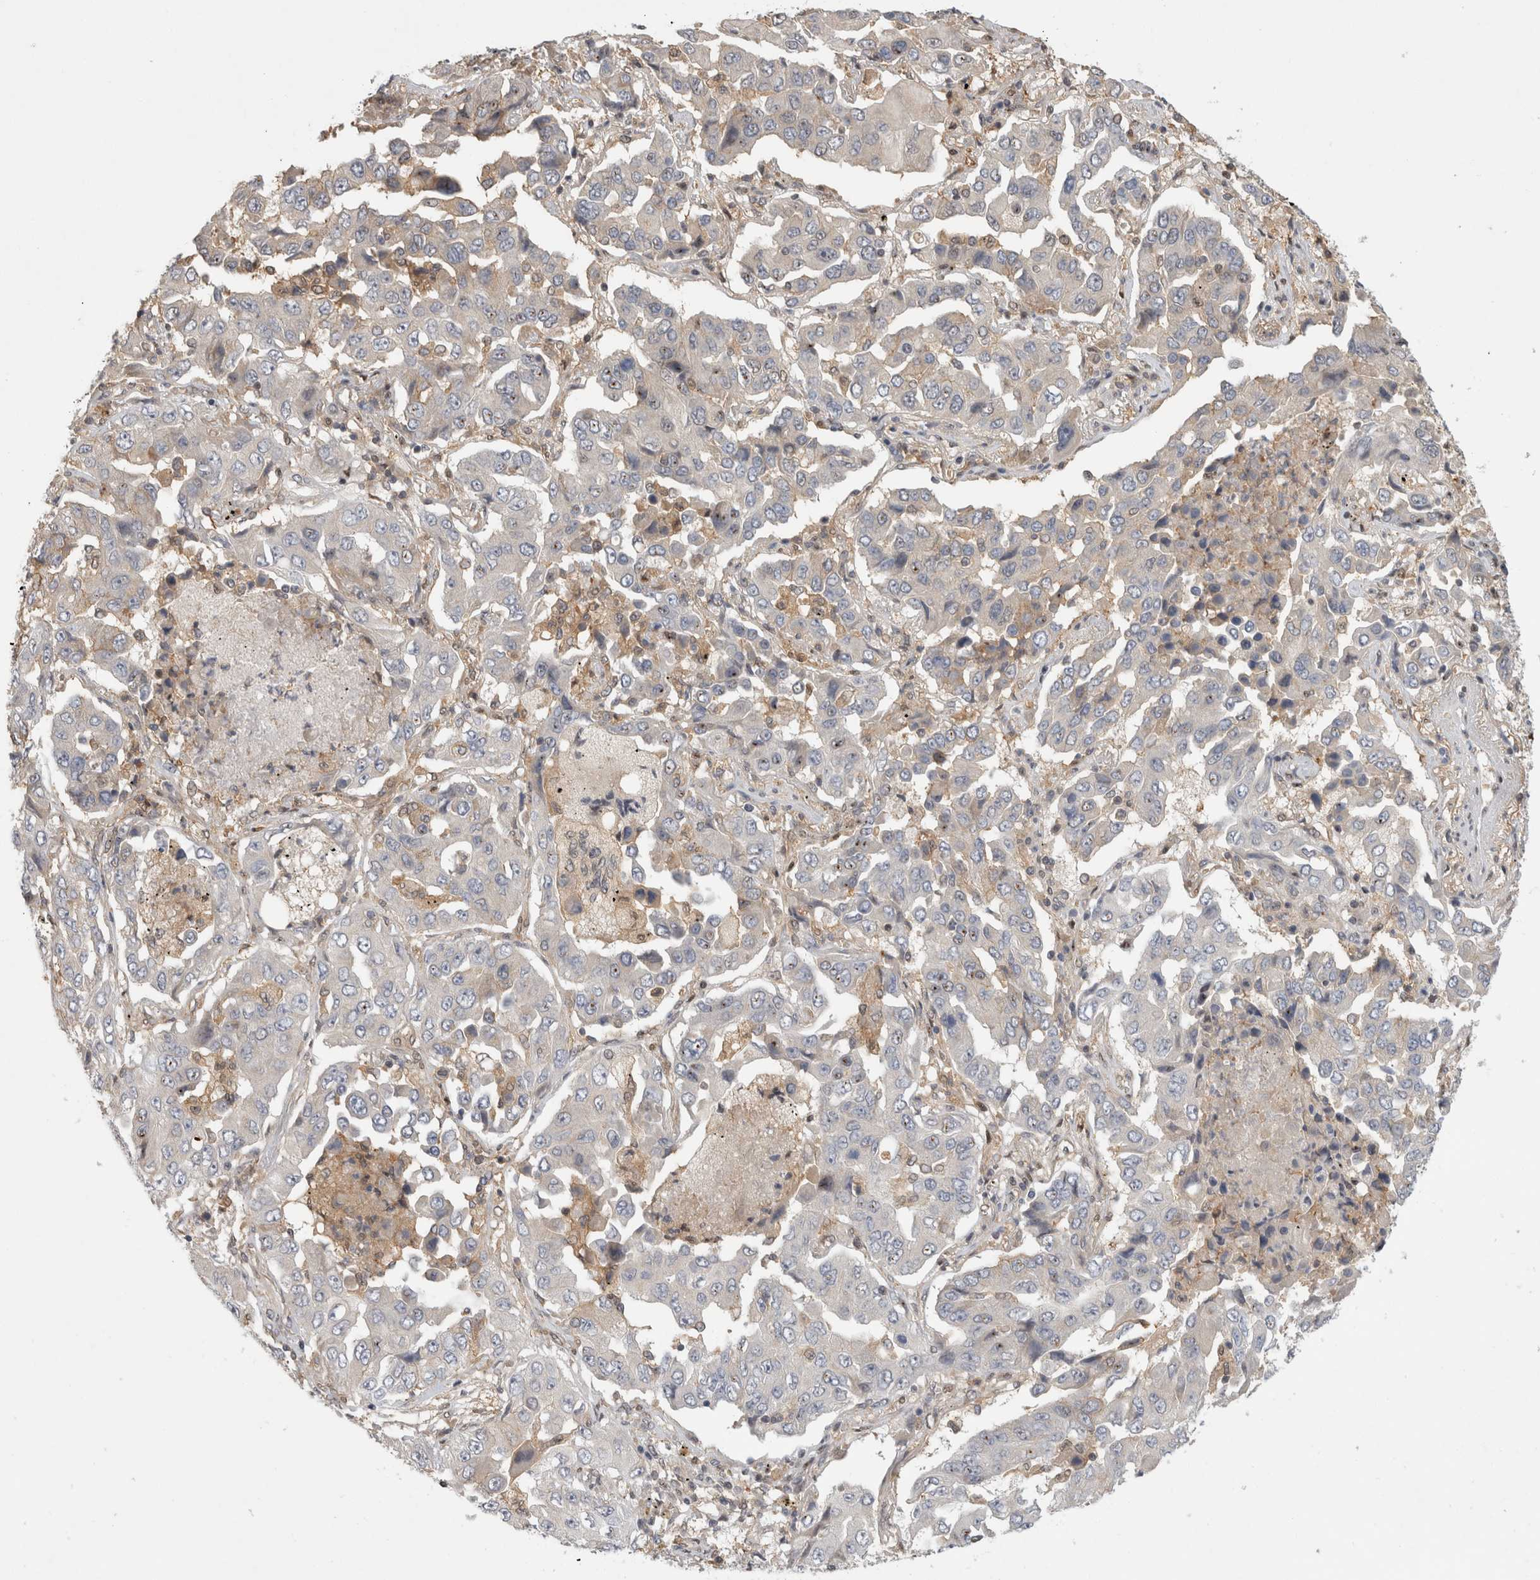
{"staining": {"intensity": "negative", "quantity": "none", "location": "none"}, "tissue": "lung cancer", "cell_type": "Tumor cells", "image_type": "cancer", "snomed": [{"axis": "morphology", "description": "Adenocarcinoma, NOS"}, {"axis": "topography", "description": "Lung"}], "caption": "This is a micrograph of IHC staining of lung cancer, which shows no expression in tumor cells.", "gene": "PIGP", "patient": {"sex": "female", "age": 65}}